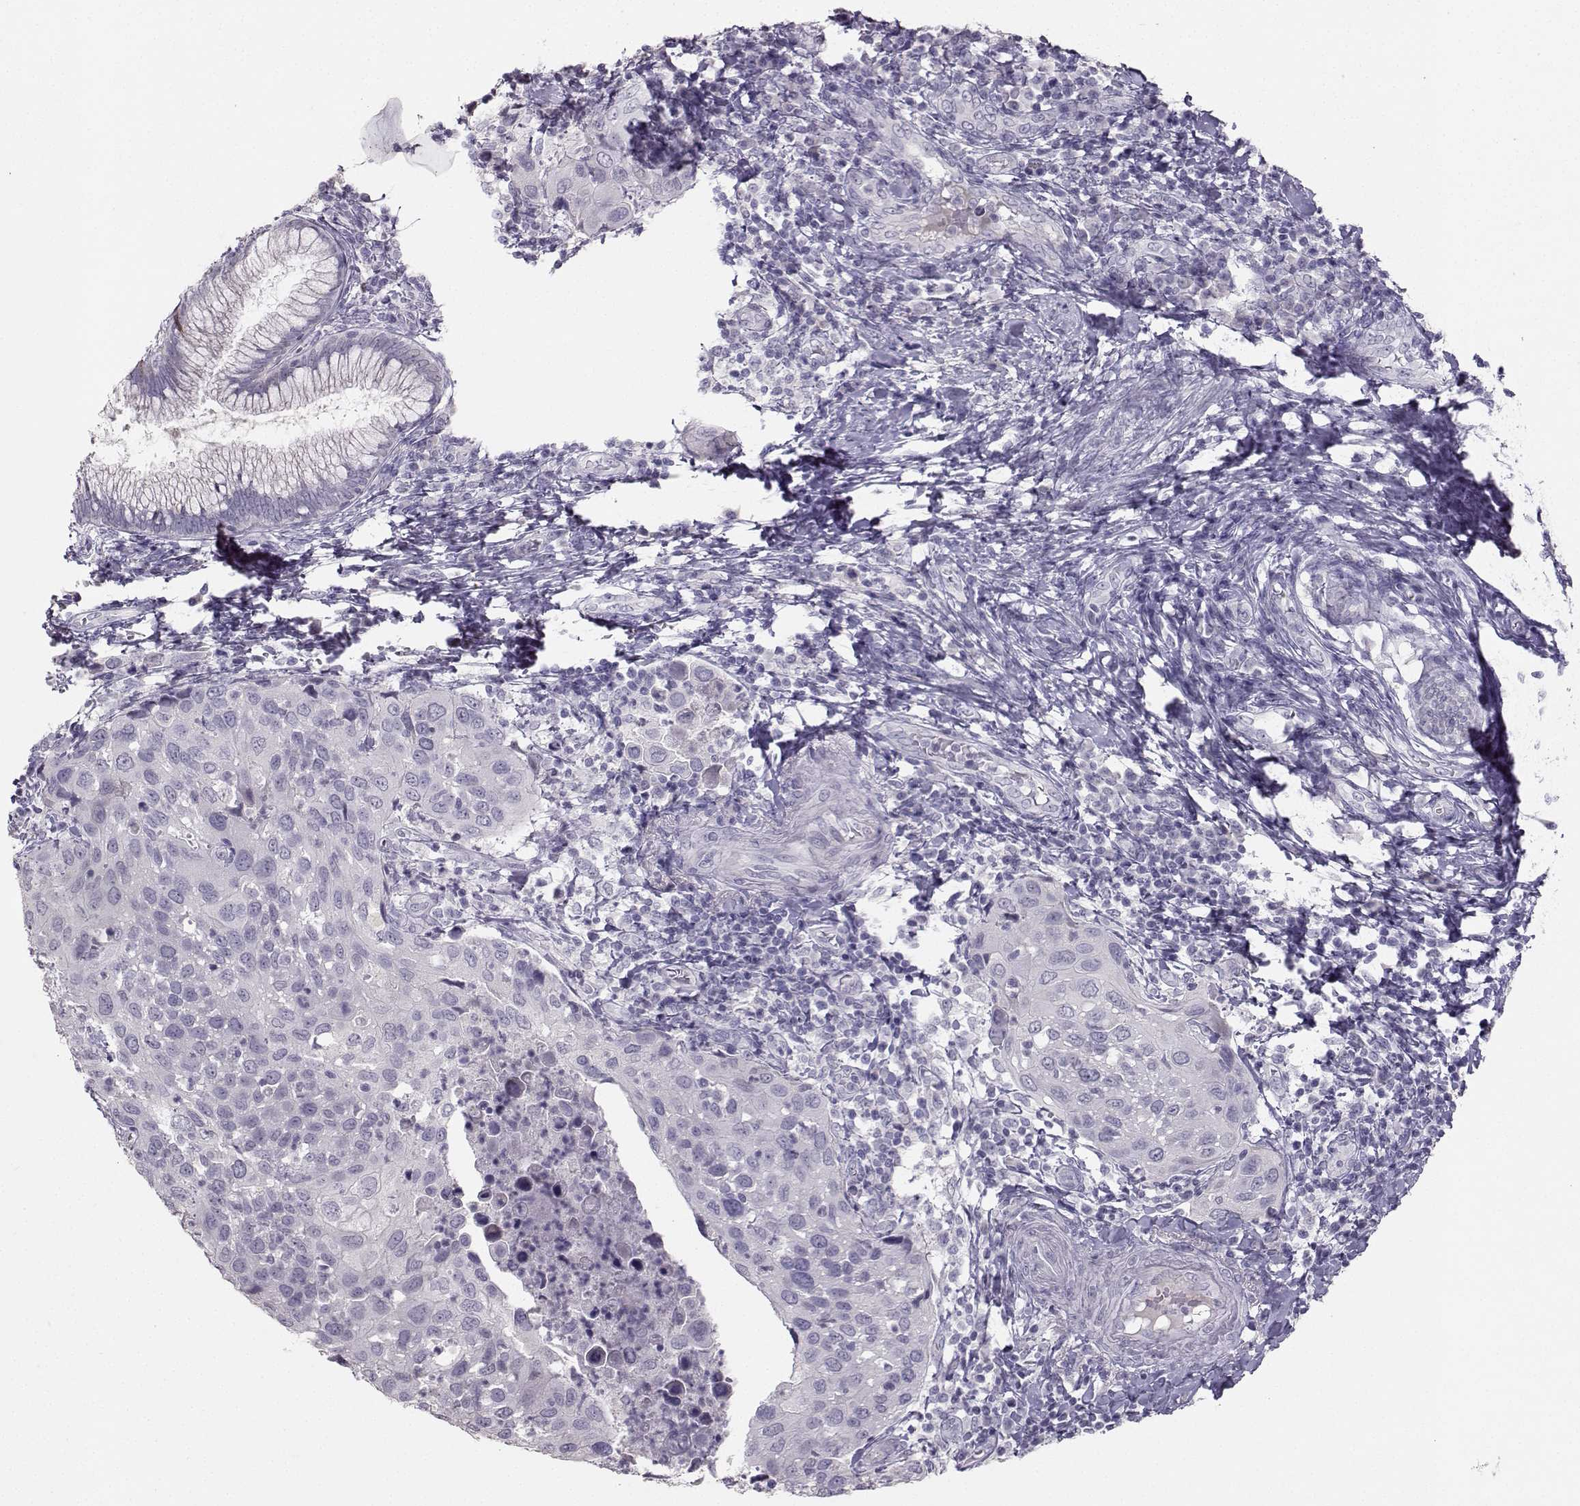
{"staining": {"intensity": "negative", "quantity": "none", "location": "none"}, "tissue": "cervical cancer", "cell_type": "Tumor cells", "image_type": "cancer", "snomed": [{"axis": "morphology", "description": "Squamous cell carcinoma, NOS"}, {"axis": "topography", "description": "Cervix"}], "caption": "The image displays no significant staining in tumor cells of cervical cancer (squamous cell carcinoma). (DAB (3,3'-diaminobenzidine) IHC, high magnification).", "gene": "PKP2", "patient": {"sex": "female", "age": 54}}